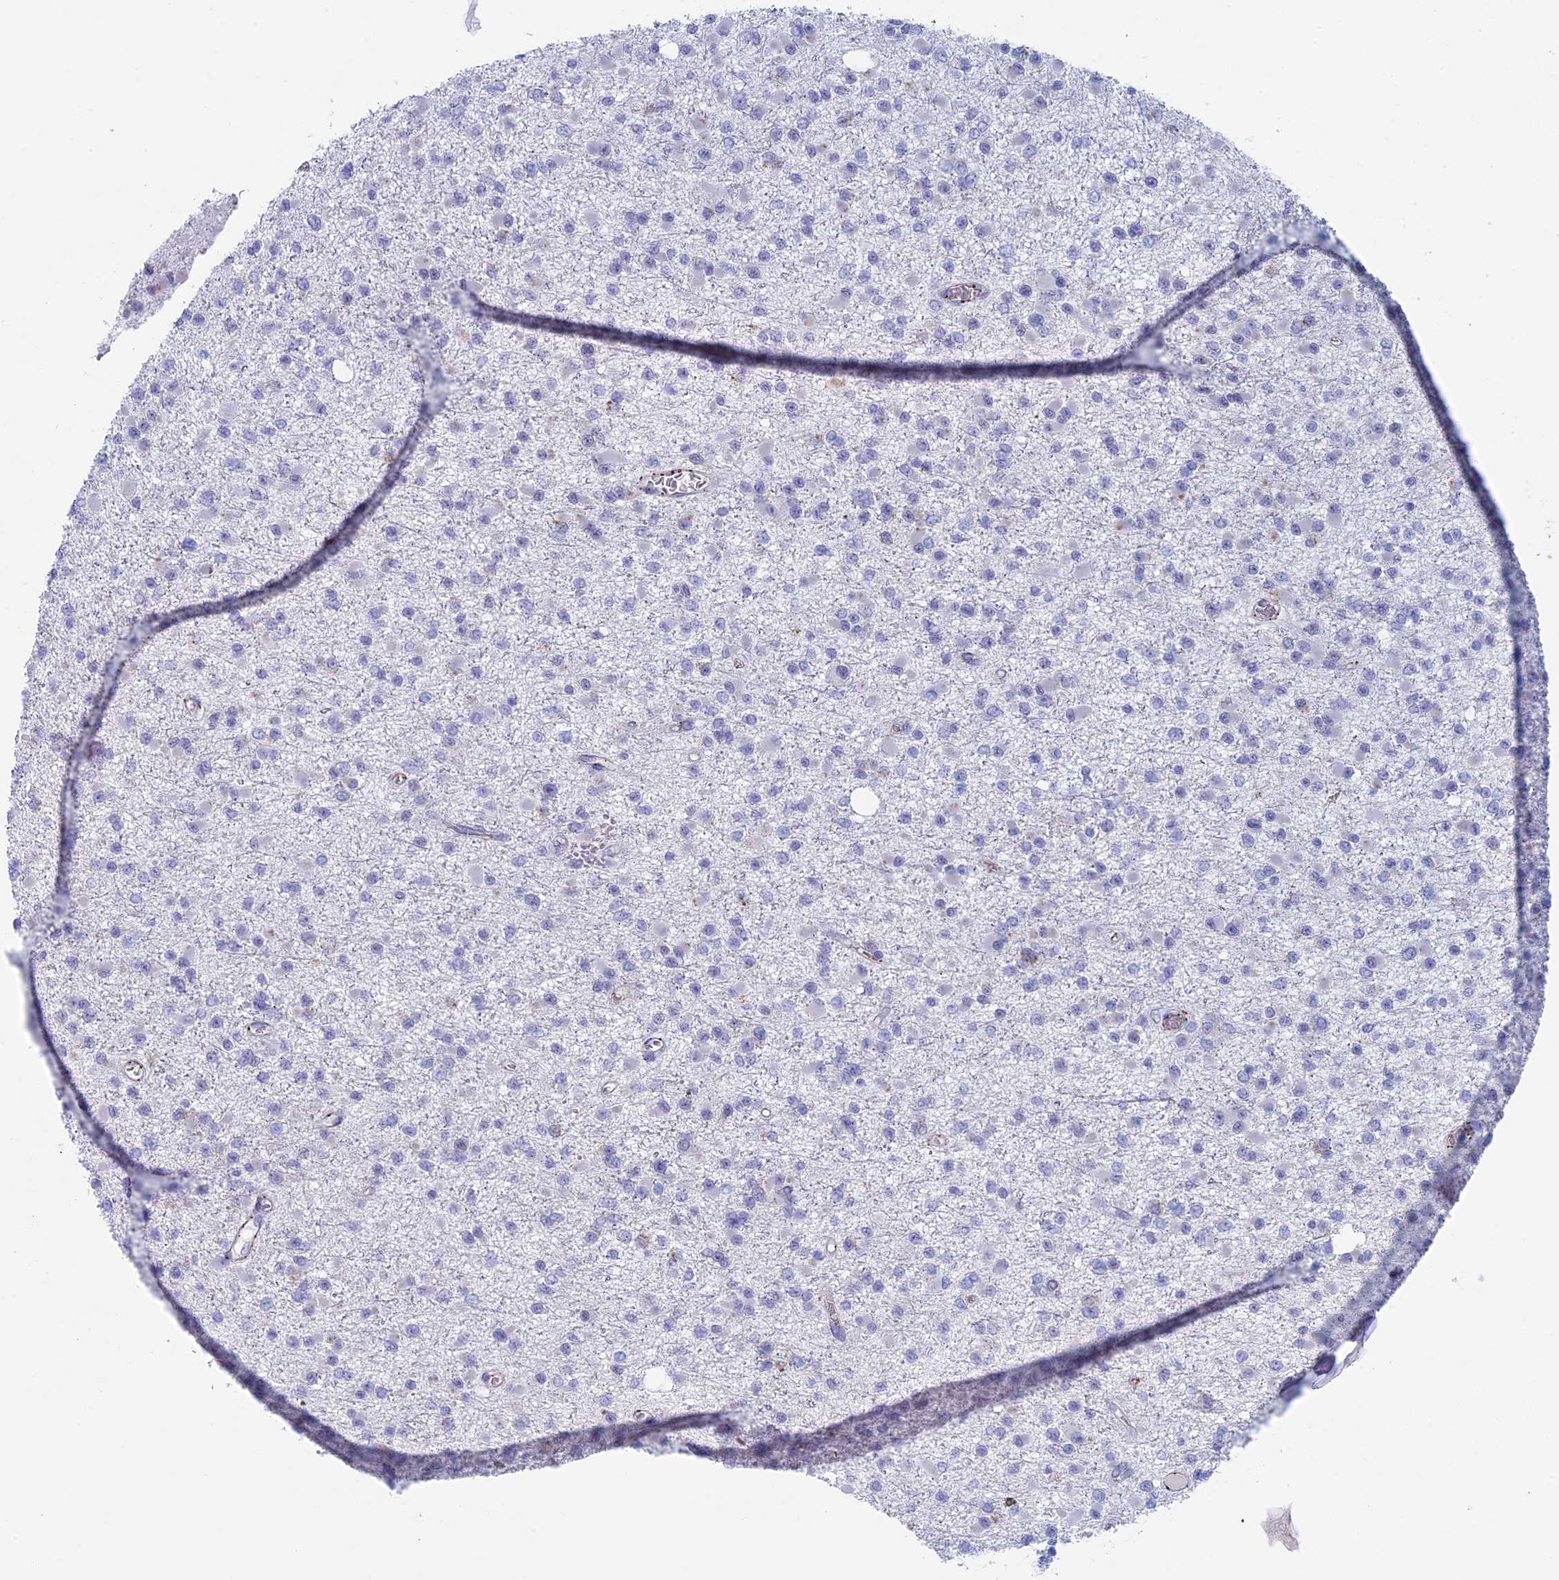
{"staining": {"intensity": "negative", "quantity": "none", "location": "none"}, "tissue": "glioma", "cell_type": "Tumor cells", "image_type": "cancer", "snomed": [{"axis": "morphology", "description": "Glioma, malignant, Low grade"}, {"axis": "topography", "description": "Brain"}], "caption": "This is an immunohistochemistry photomicrograph of human glioma. There is no positivity in tumor cells.", "gene": "MAGEB6", "patient": {"sex": "female", "age": 22}}